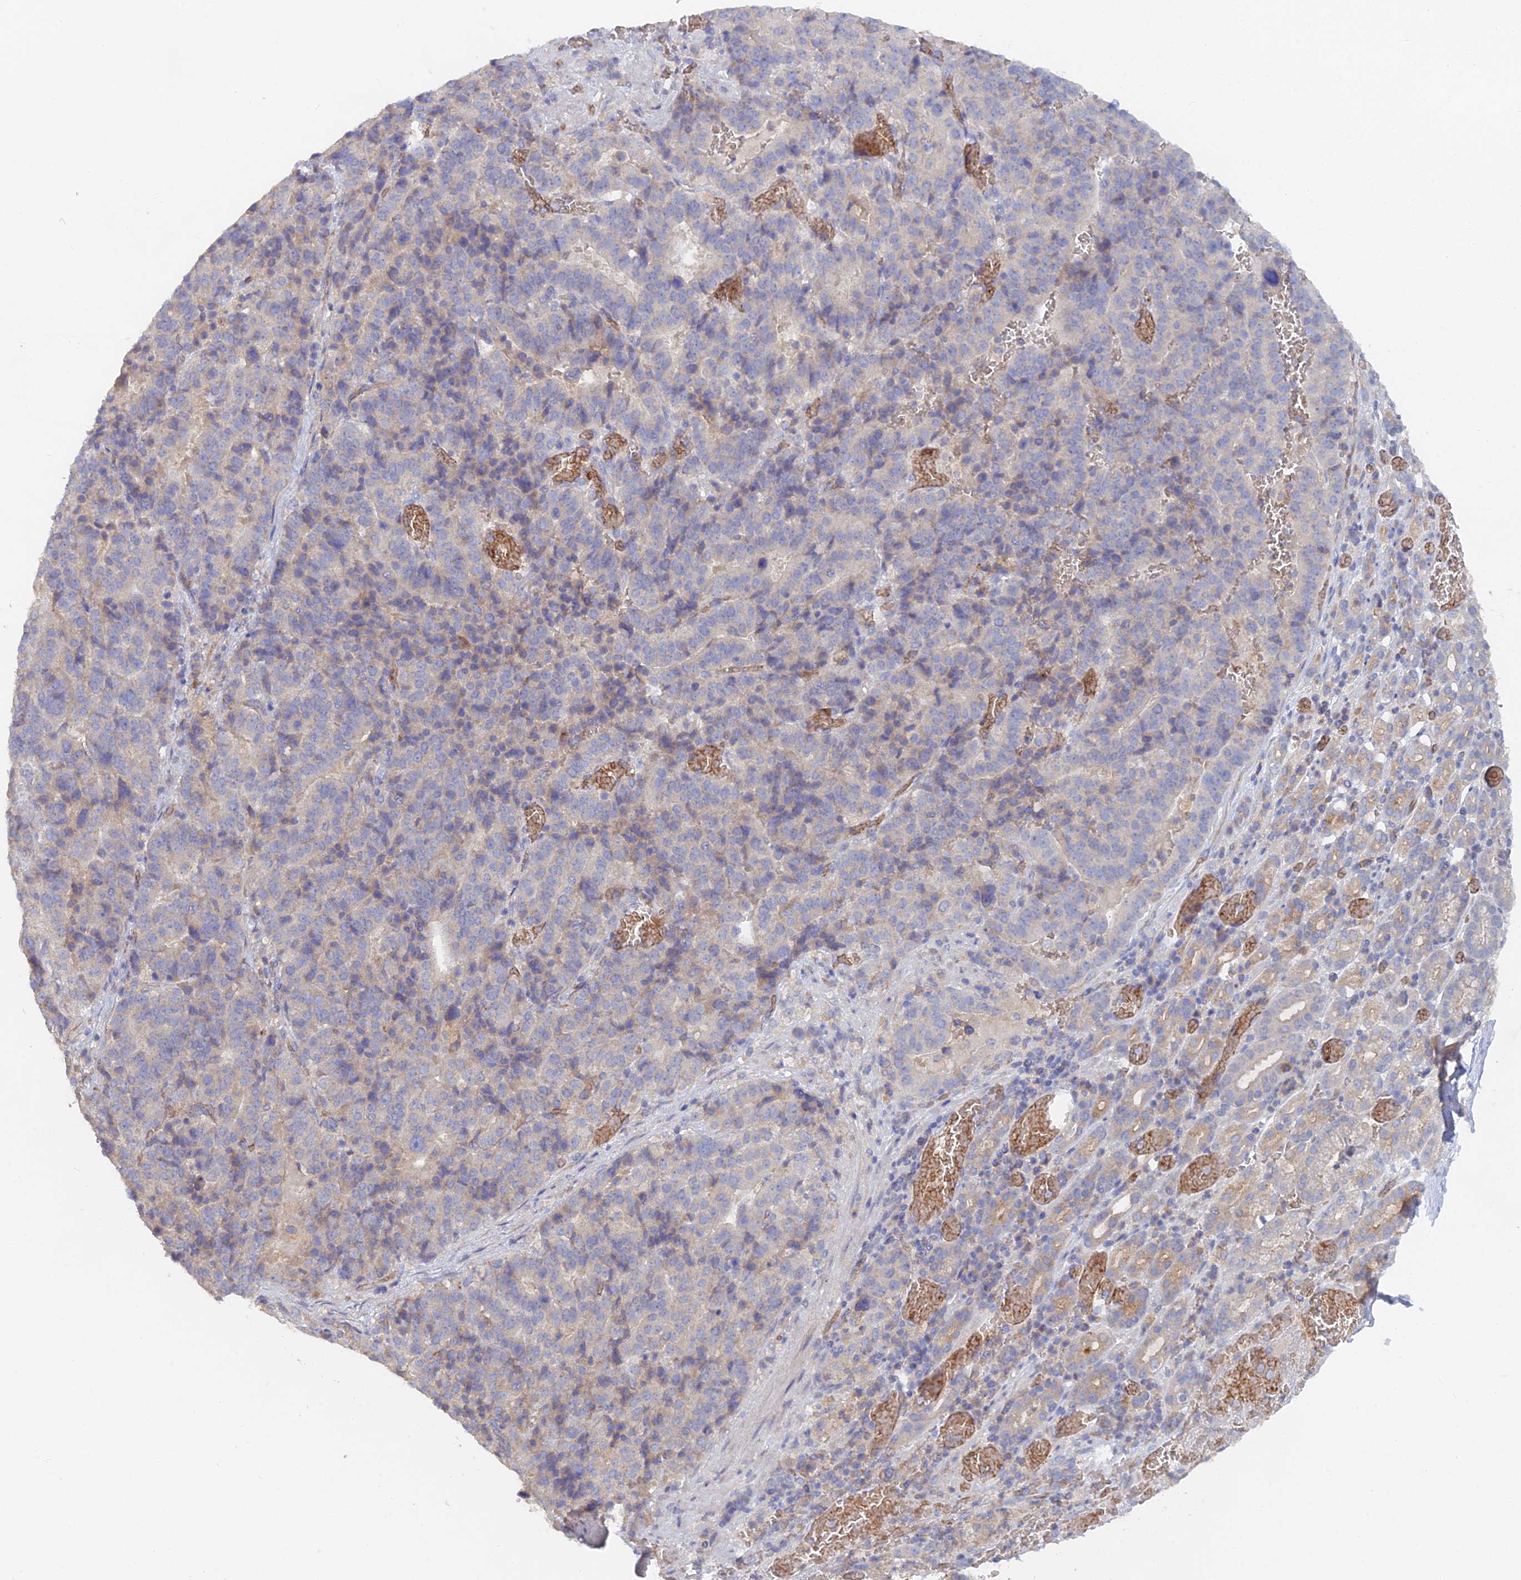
{"staining": {"intensity": "negative", "quantity": "none", "location": "none"}, "tissue": "stomach cancer", "cell_type": "Tumor cells", "image_type": "cancer", "snomed": [{"axis": "morphology", "description": "Adenocarcinoma, NOS"}, {"axis": "topography", "description": "Stomach"}], "caption": "Immunohistochemistry of human stomach cancer displays no staining in tumor cells.", "gene": "ARRDC1", "patient": {"sex": "male", "age": 48}}